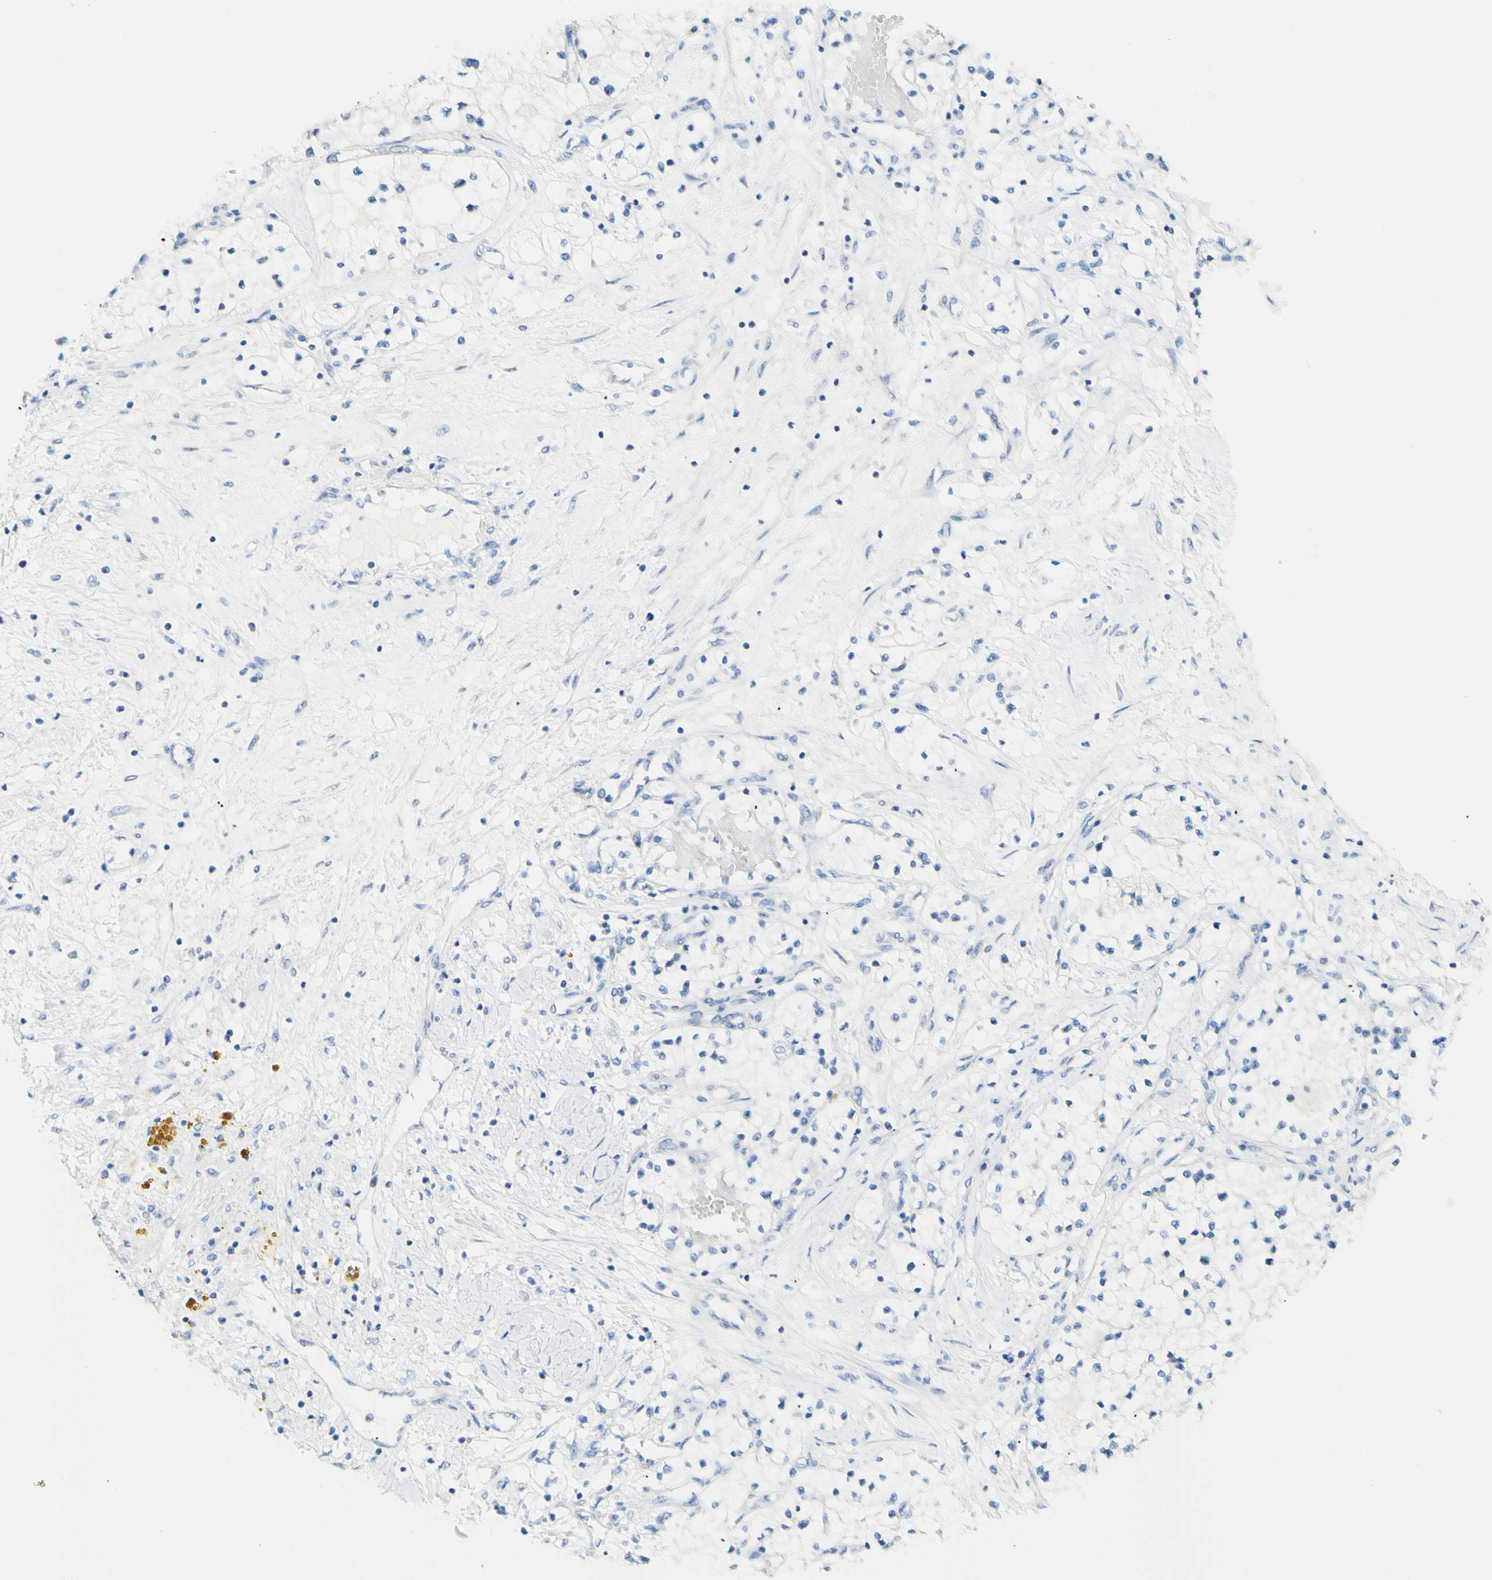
{"staining": {"intensity": "negative", "quantity": "none", "location": "none"}, "tissue": "renal cancer", "cell_type": "Tumor cells", "image_type": "cancer", "snomed": [{"axis": "morphology", "description": "Adenocarcinoma, NOS"}, {"axis": "topography", "description": "Kidney"}], "caption": "Immunohistochemistry (IHC) image of neoplastic tissue: human renal cancer stained with DAB demonstrates no significant protein staining in tumor cells.", "gene": "OPN1SW", "patient": {"sex": "male", "age": 68}}